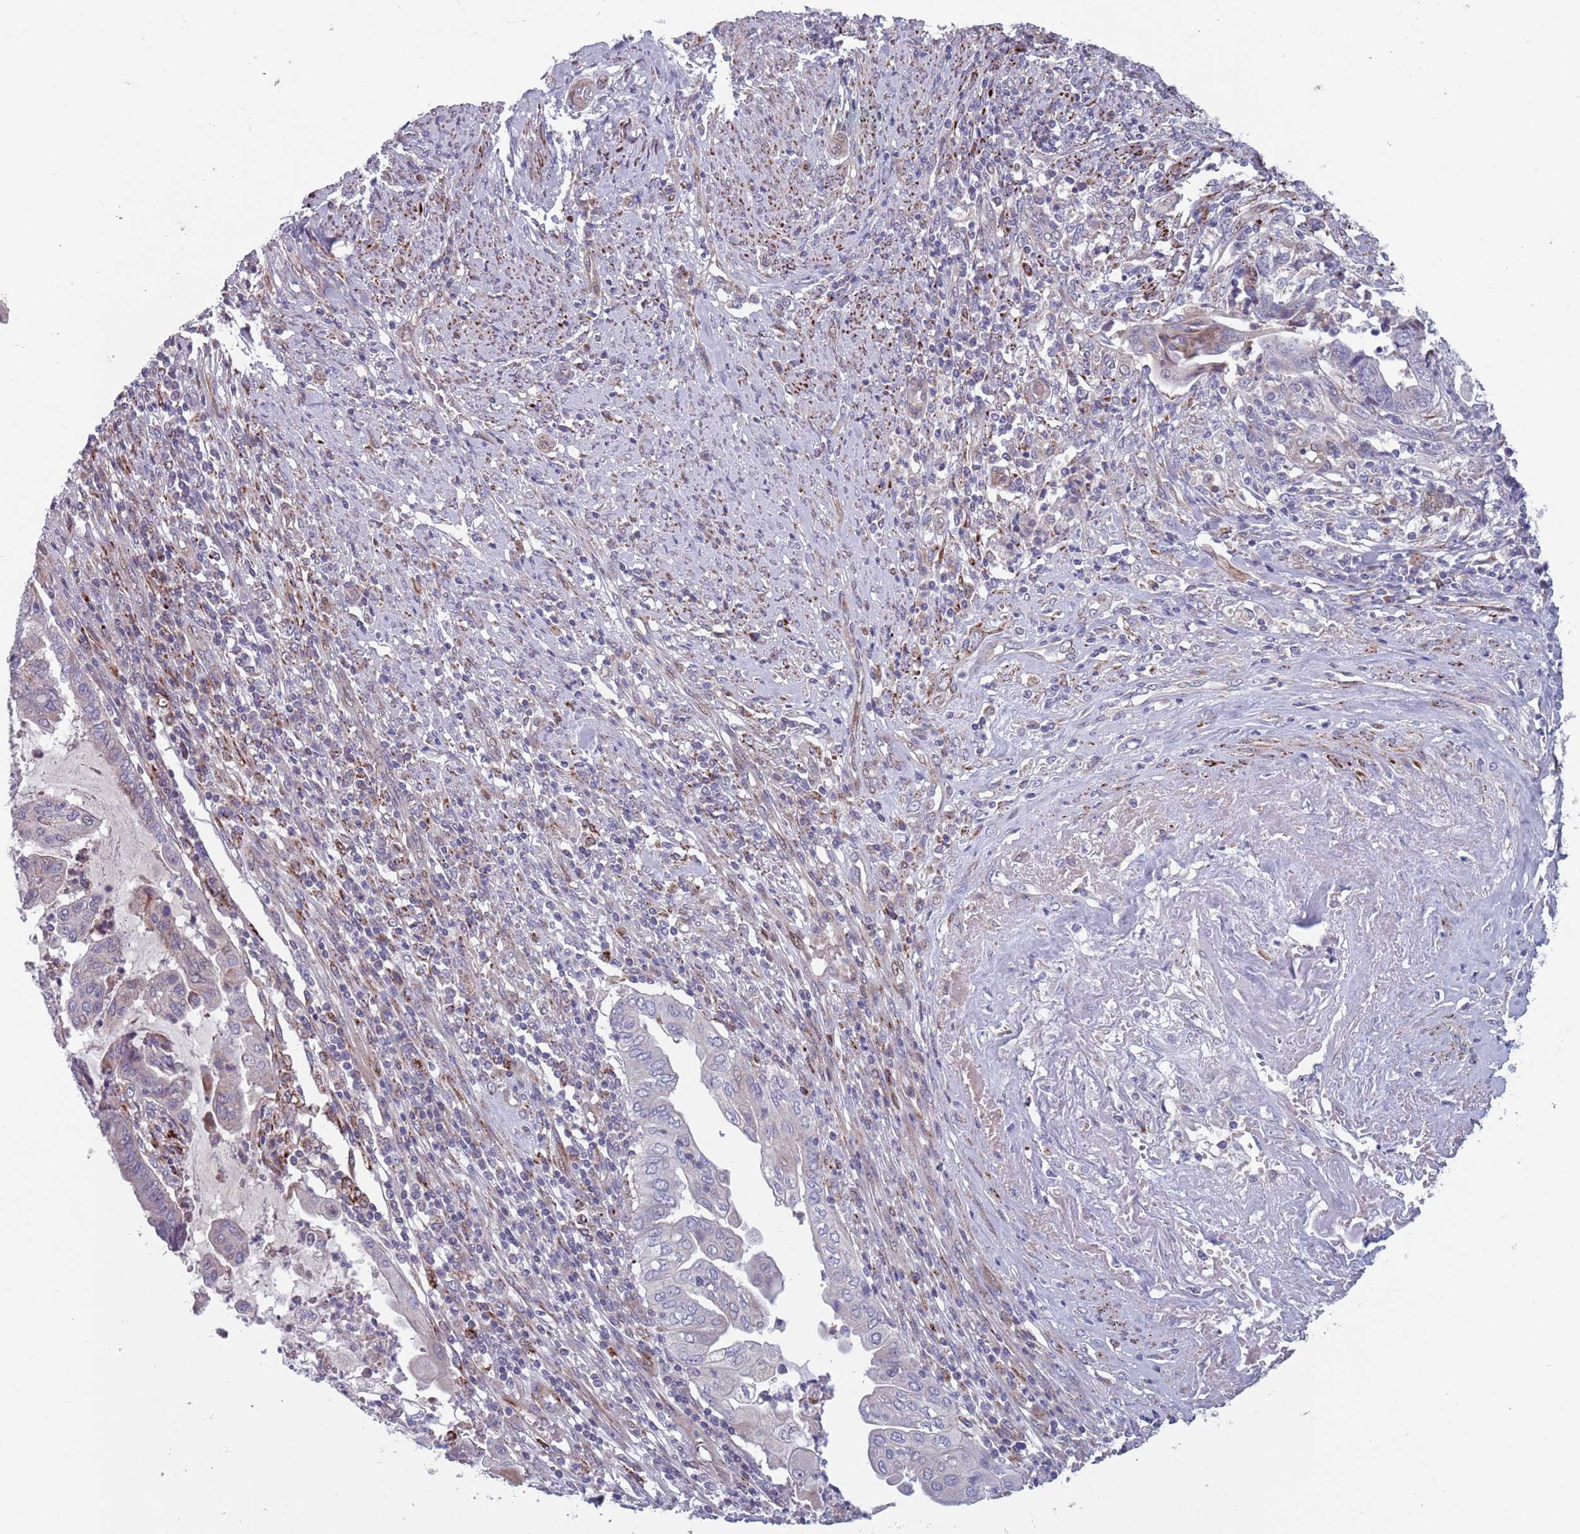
{"staining": {"intensity": "negative", "quantity": "none", "location": "none"}, "tissue": "endometrial cancer", "cell_type": "Tumor cells", "image_type": "cancer", "snomed": [{"axis": "morphology", "description": "Adenocarcinoma, NOS"}, {"axis": "topography", "description": "Uterus"}, {"axis": "topography", "description": "Endometrium"}], "caption": "Tumor cells are negative for brown protein staining in endometrial cancer (adenocarcinoma).", "gene": "TYW1", "patient": {"sex": "female", "age": 70}}